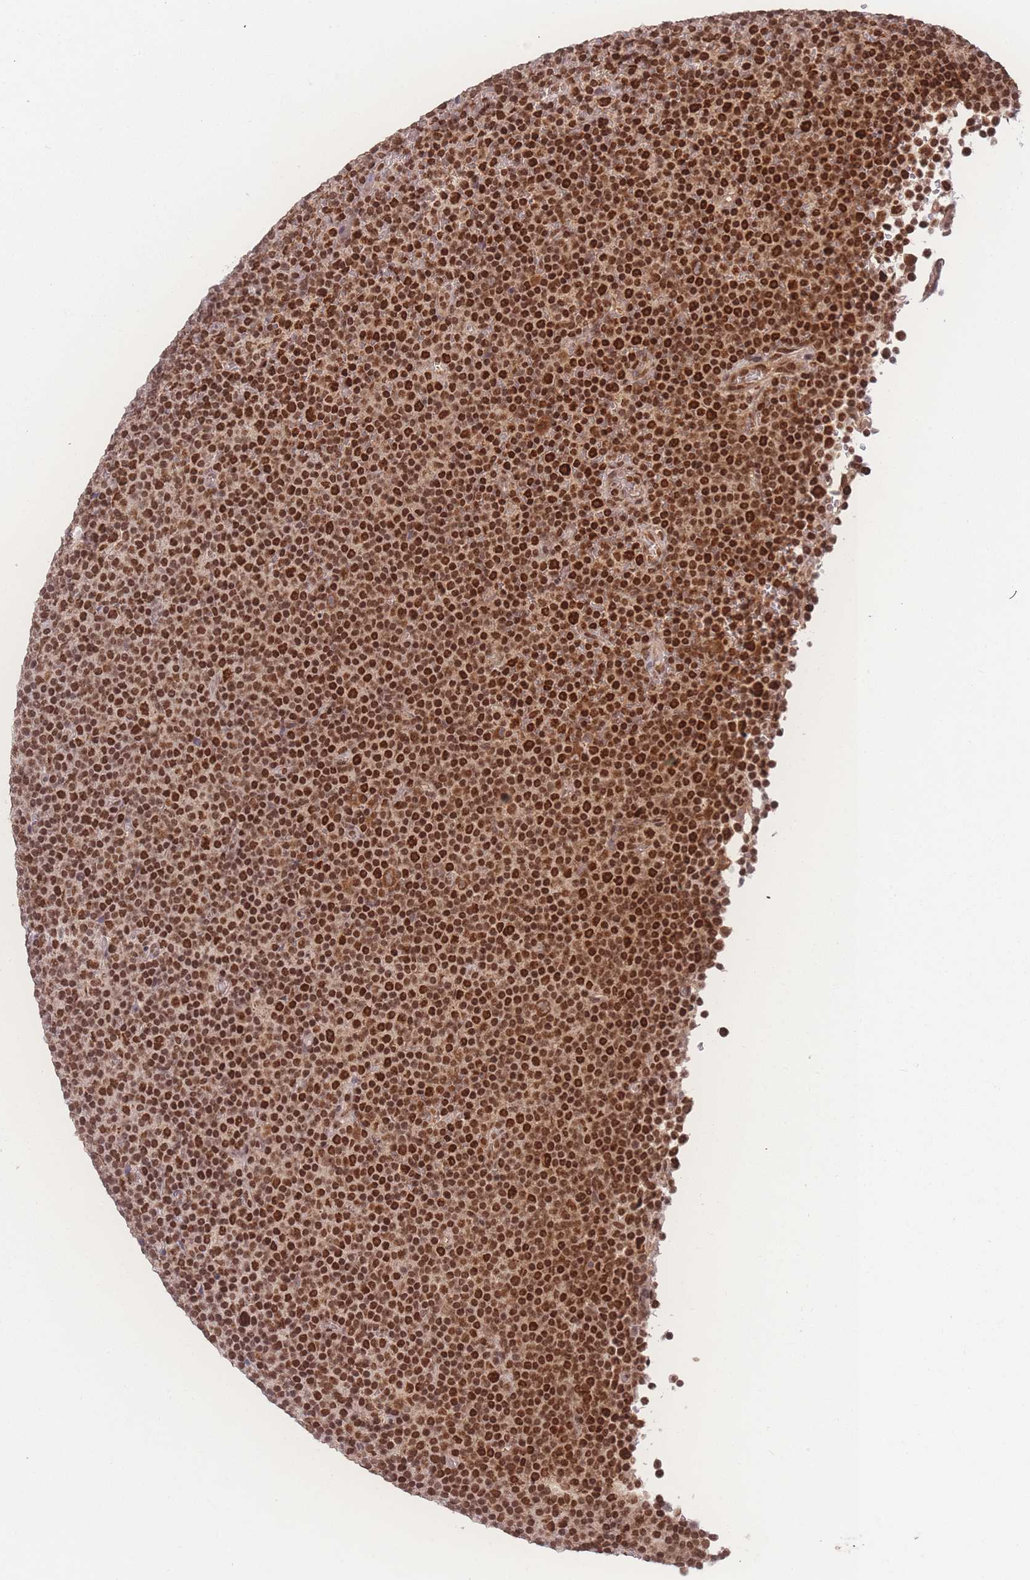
{"staining": {"intensity": "strong", "quantity": ">75%", "location": "nuclear"}, "tissue": "lymphoma", "cell_type": "Tumor cells", "image_type": "cancer", "snomed": [{"axis": "morphology", "description": "Malignant lymphoma, non-Hodgkin's type, Low grade"}, {"axis": "topography", "description": "Lymph node"}], "caption": "Immunohistochemical staining of lymphoma displays high levels of strong nuclear expression in approximately >75% of tumor cells.", "gene": "RAVER1", "patient": {"sex": "female", "age": 67}}